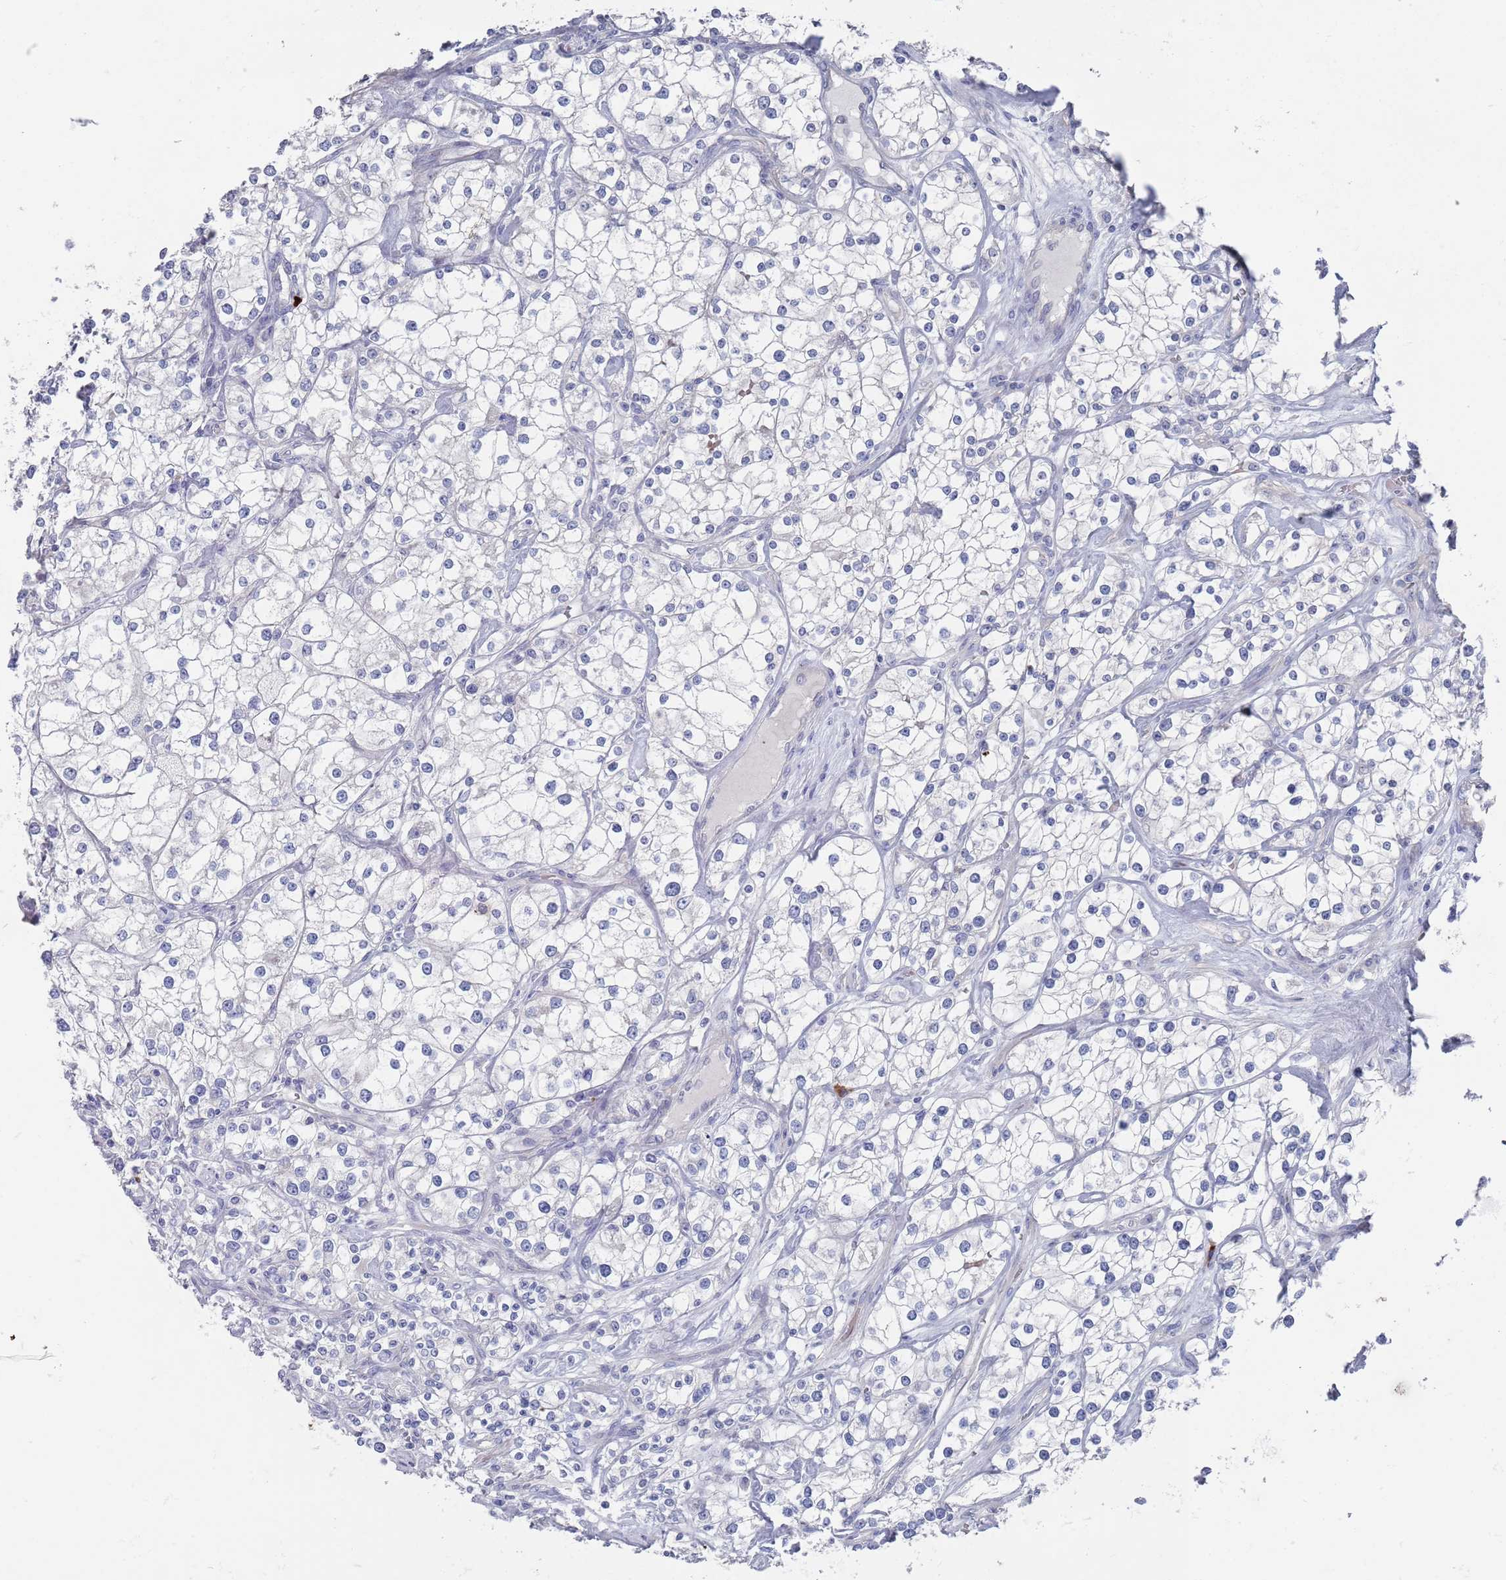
{"staining": {"intensity": "negative", "quantity": "none", "location": "none"}, "tissue": "renal cancer", "cell_type": "Tumor cells", "image_type": "cancer", "snomed": [{"axis": "morphology", "description": "Adenocarcinoma, NOS"}, {"axis": "topography", "description": "Kidney"}], "caption": "An image of human renal cancer is negative for staining in tumor cells.", "gene": "TMCO3", "patient": {"sex": "male", "age": 77}}